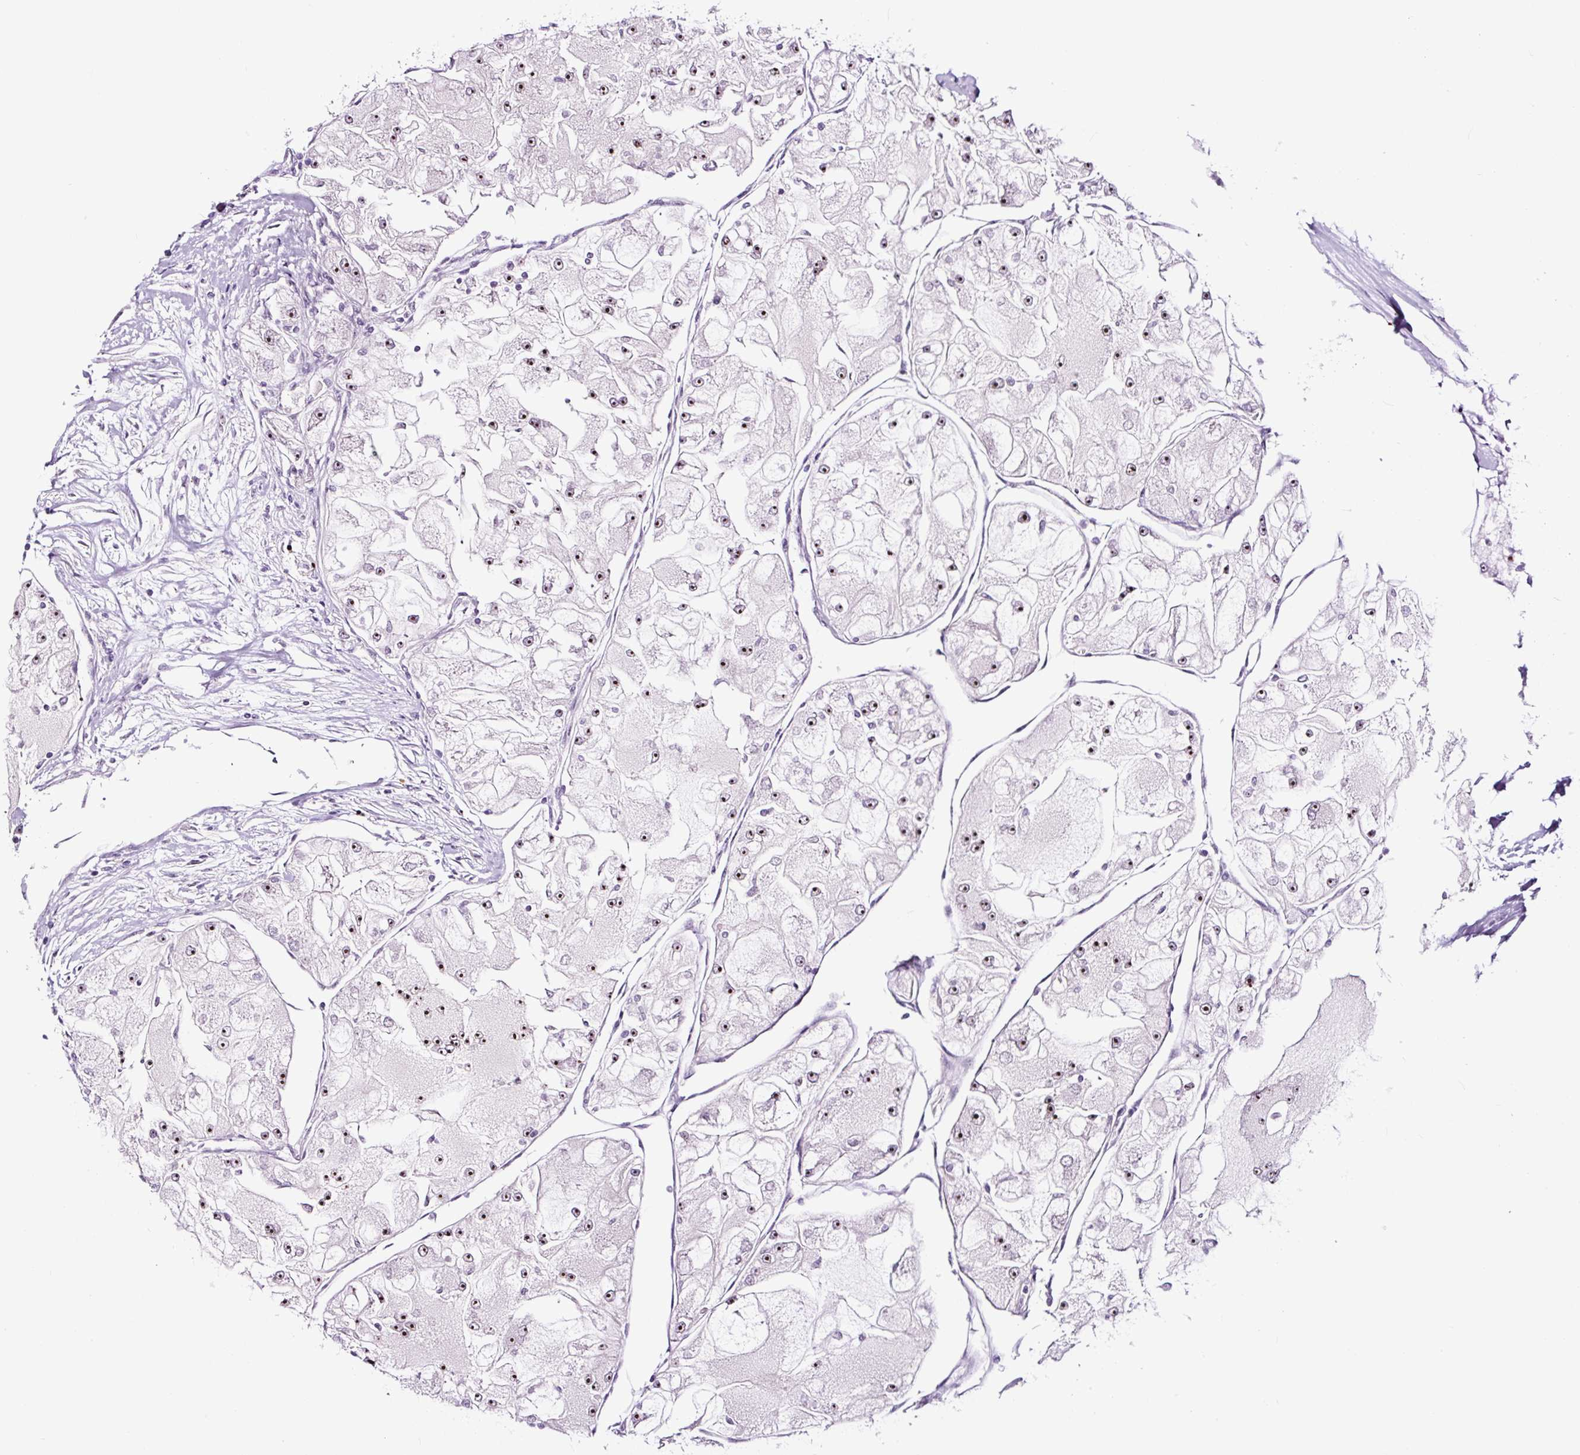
{"staining": {"intensity": "moderate", "quantity": ">75%", "location": "nuclear"}, "tissue": "renal cancer", "cell_type": "Tumor cells", "image_type": "cancer", "snomed": [{"axis": "morphology", "description": "Adenocarcinoma, NOS"}, {"axis": "topography", "description": "Kidney"}], "caption": "Immunohistochemistry of adenocarcinoma (renal) exhibits medium levels of moderate nuclear positivity in approximately >75% of tumor cells.", "gene": "NOM1", "patient": {"sex": "female", "age": 72}}